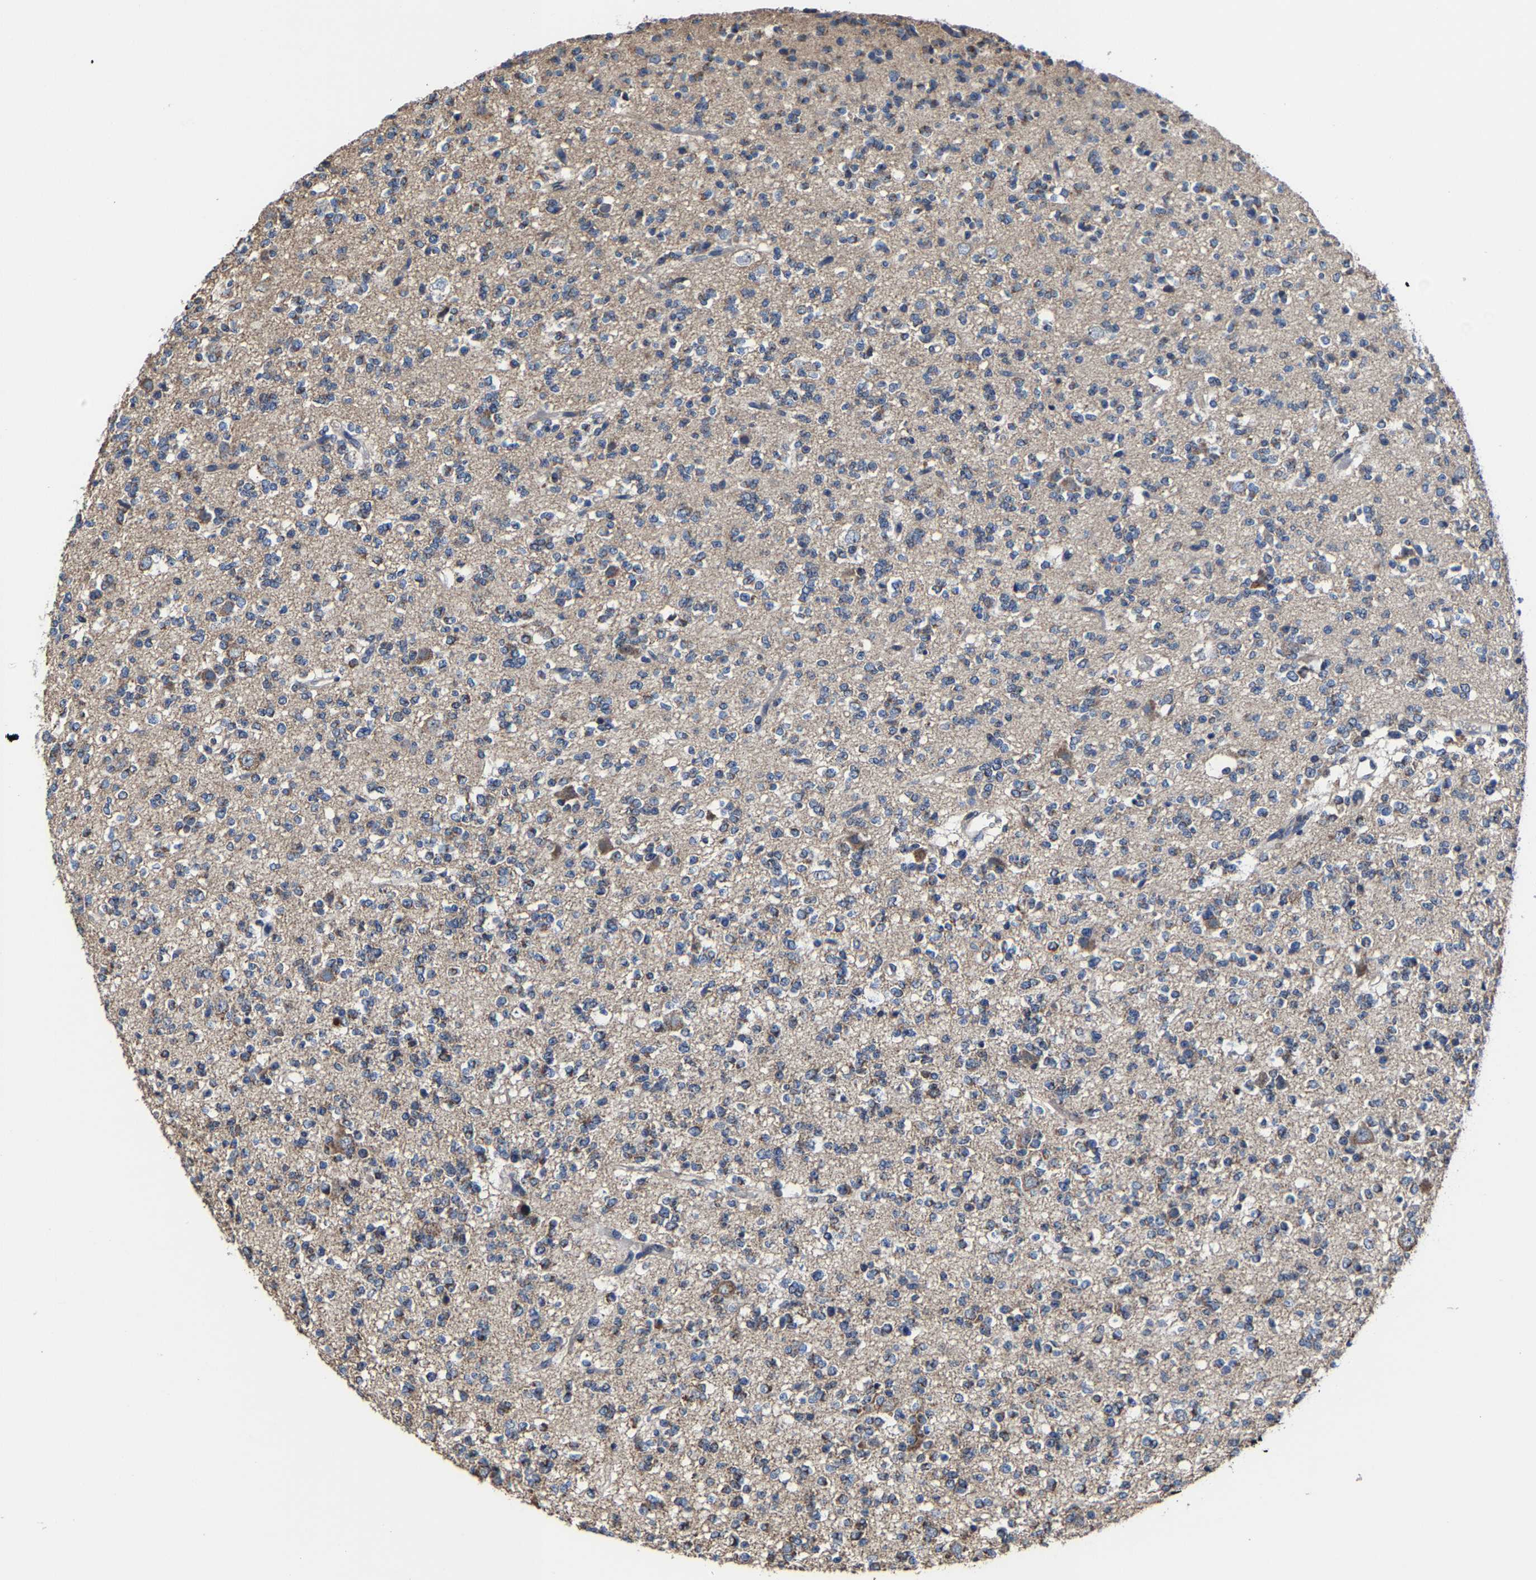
{"staining": {"intensity": "moderate", "quantity": "<25%", "location": "cytoplasmic/membranous"}, "tissue": "glioma", "cell_type": "Tumor cells", "image_type": "cancer", "snomed": [{"axis": "morphology", "description": "Glioma, malignant, Low grade"}, {"axis": "topography", "description": "Brain"}], "caption": "A brown stain labels moderate cytoplasmic/membranous expression of a protein in human malignant low-grade glioma tumor cells.", "gene": "ZCCHC7", "patient": {"sex": "male", "age": 38}}